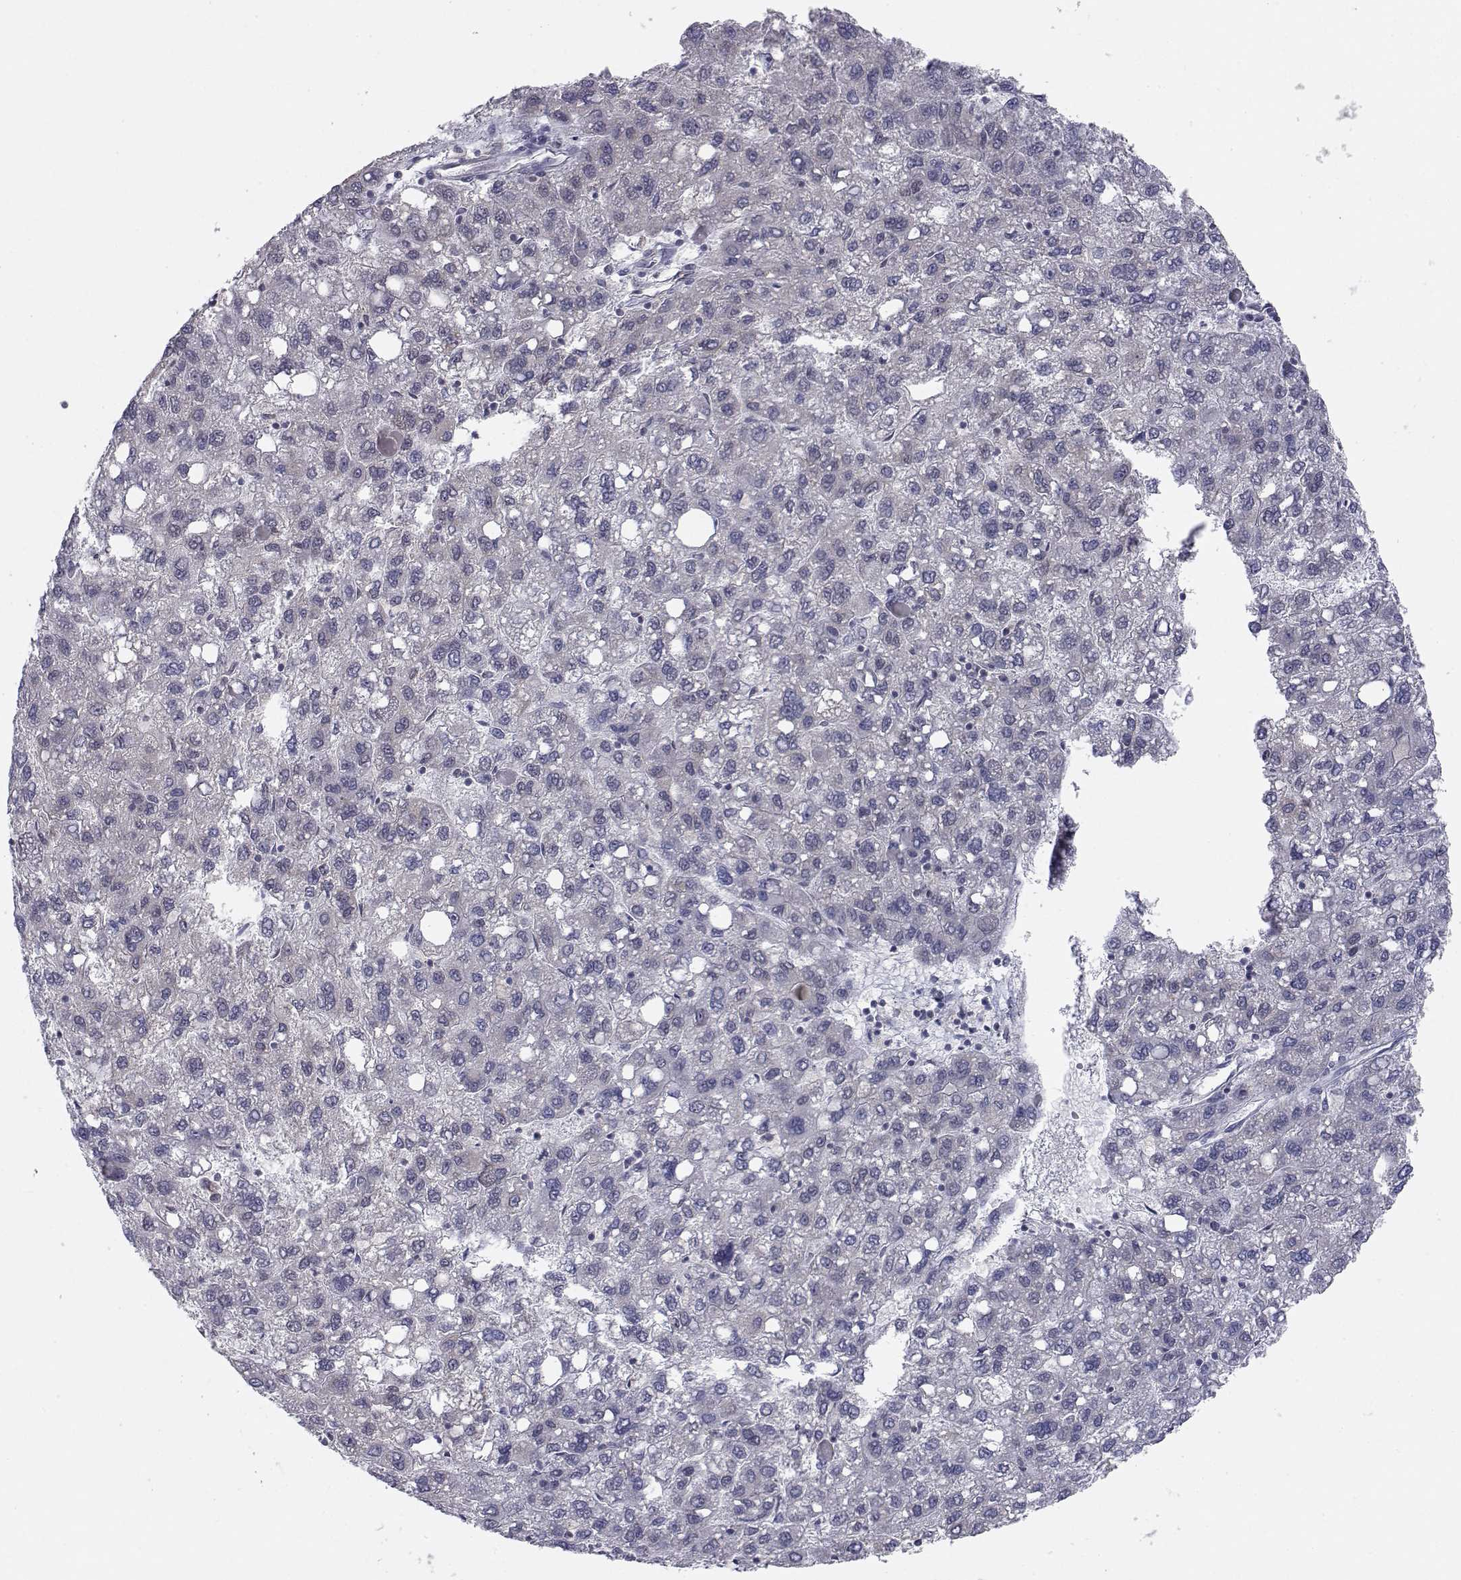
{"staining": {"intensity": "negative", "quantity": "none", "location": "none"}, "tissue": "liver cancer", "cell_type": "Tumor cells", "image_type": "cancer", "snomed": [{"axis": "morphology", "description": "Carcinoma, Hepatocellular, NOS"}, {"axis": "topography", "description": "Liver"}], "caption": "Tumor cells are negative for protein expression in human liver cancer (hepatocellular carcinoma).", "gene": "KIF13B", "patient": {"sex": "female", "age": 82}}